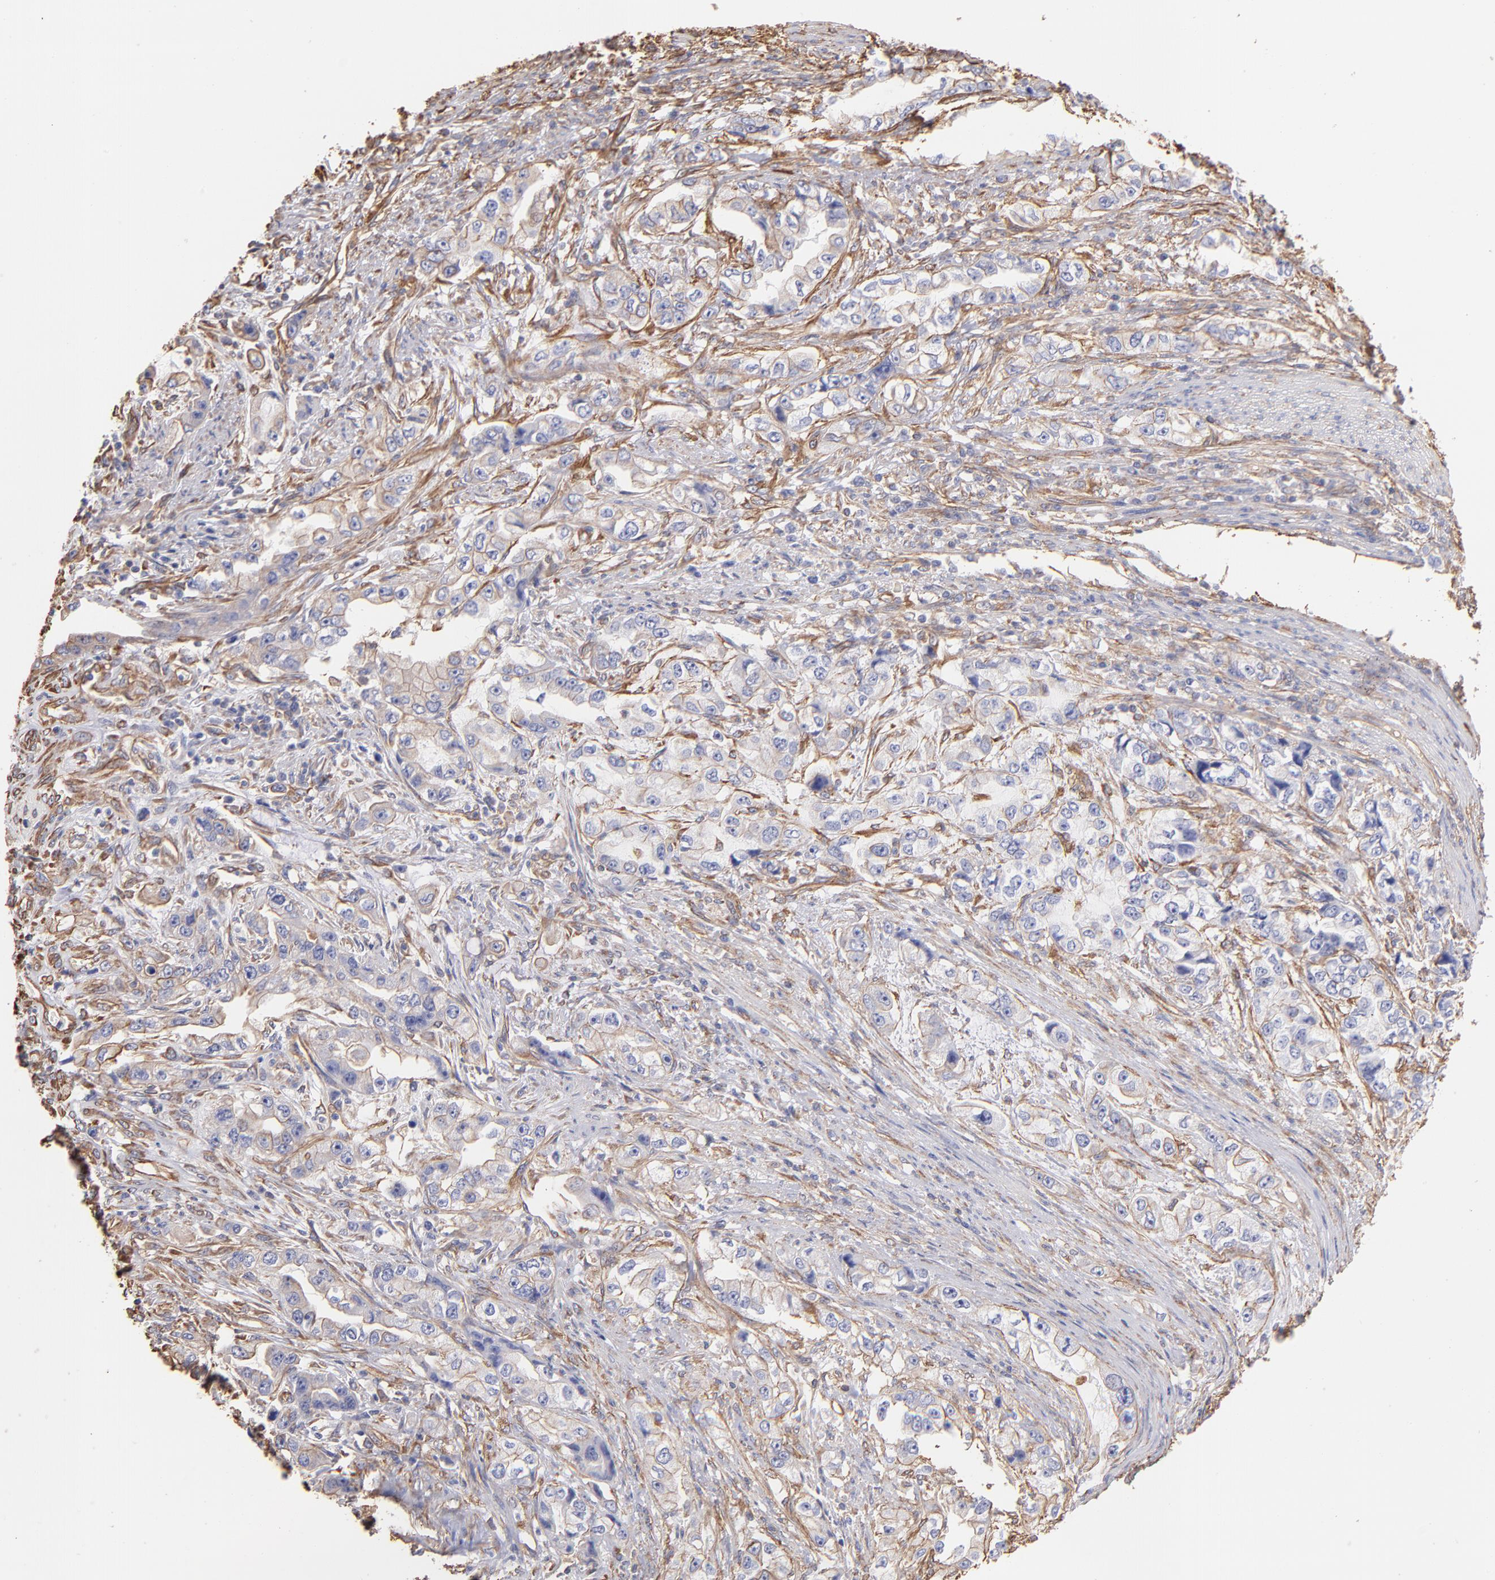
{"staining": {"intensity": "moderate", "quantity": ">75%", "location": "cytoplasmic/membranous"}, "tissue": "stomach cancer", "cell_type": "Tumor cells", "image_type": "cancer", "snomed": [{"axis": "morphology", "description": "Adenocarcinoma, NOS"}, {"axis": "topography", "description": "Stomach, lower"}], "caption": "Immunohistochemistry (IHC) of human stomach cancer (adenocarcinoma) shows medium levels of moderate cytoplasmic/membranous positivity in about >75% of tumor cells.", "gene": "PLEC", "patient": {"sex": "female", "age": 93}}